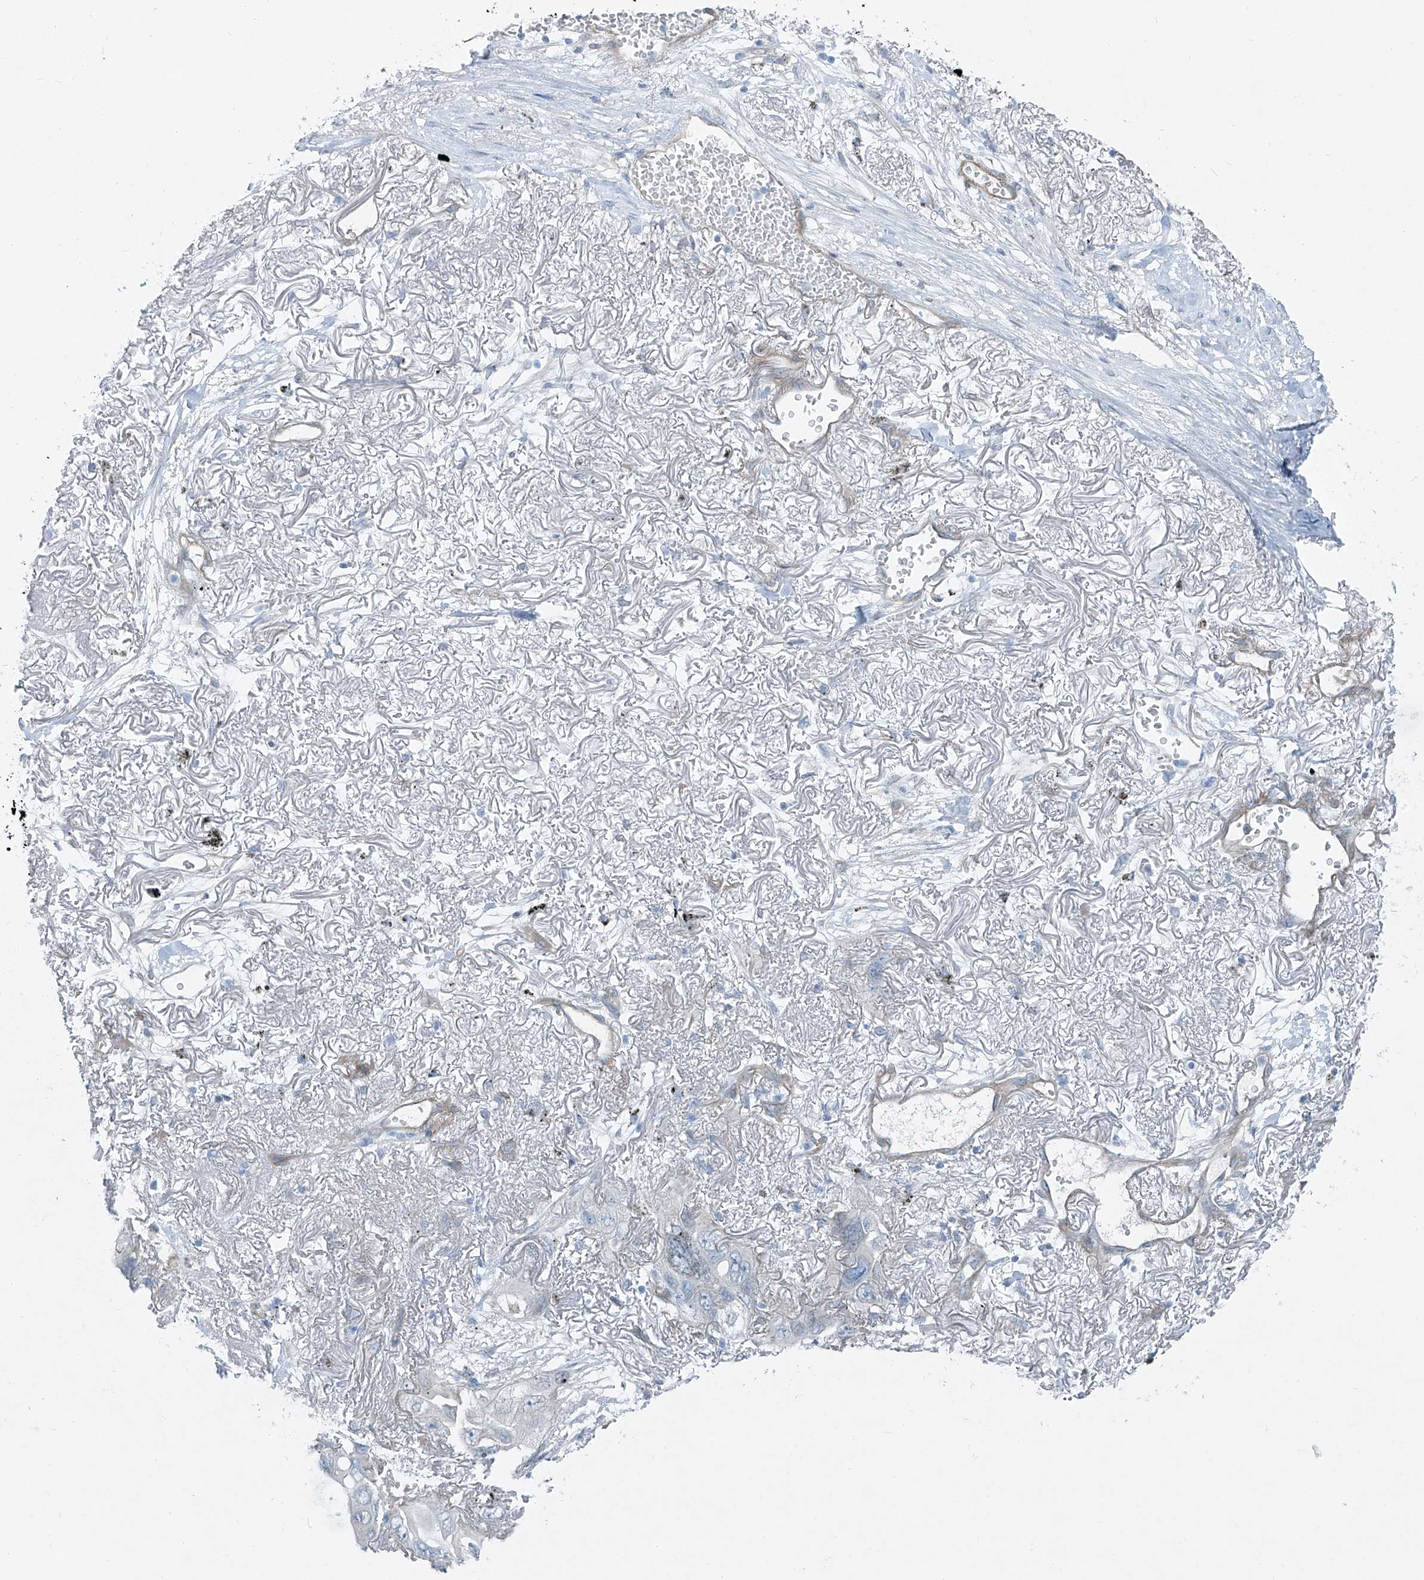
{"staining": {"intensity": "negative", "quantity": "none", "location": "none"}, "tissue": "lung cancer", "cell_type": "Tumor cells", "image_type": "cancer", "snomed": [{"axis": "morphology", "description": "Squamous cell carcinoma, NOS"}, {"axis": "topography", "description": "Lung"}], "caption": "Immunohistochemical staining of squamous cell carcinoma (lung) demonstrates no significant positivity in tumor cells.", "gene": "TNS2", "patient": {"sex": "female", "age": 73}}